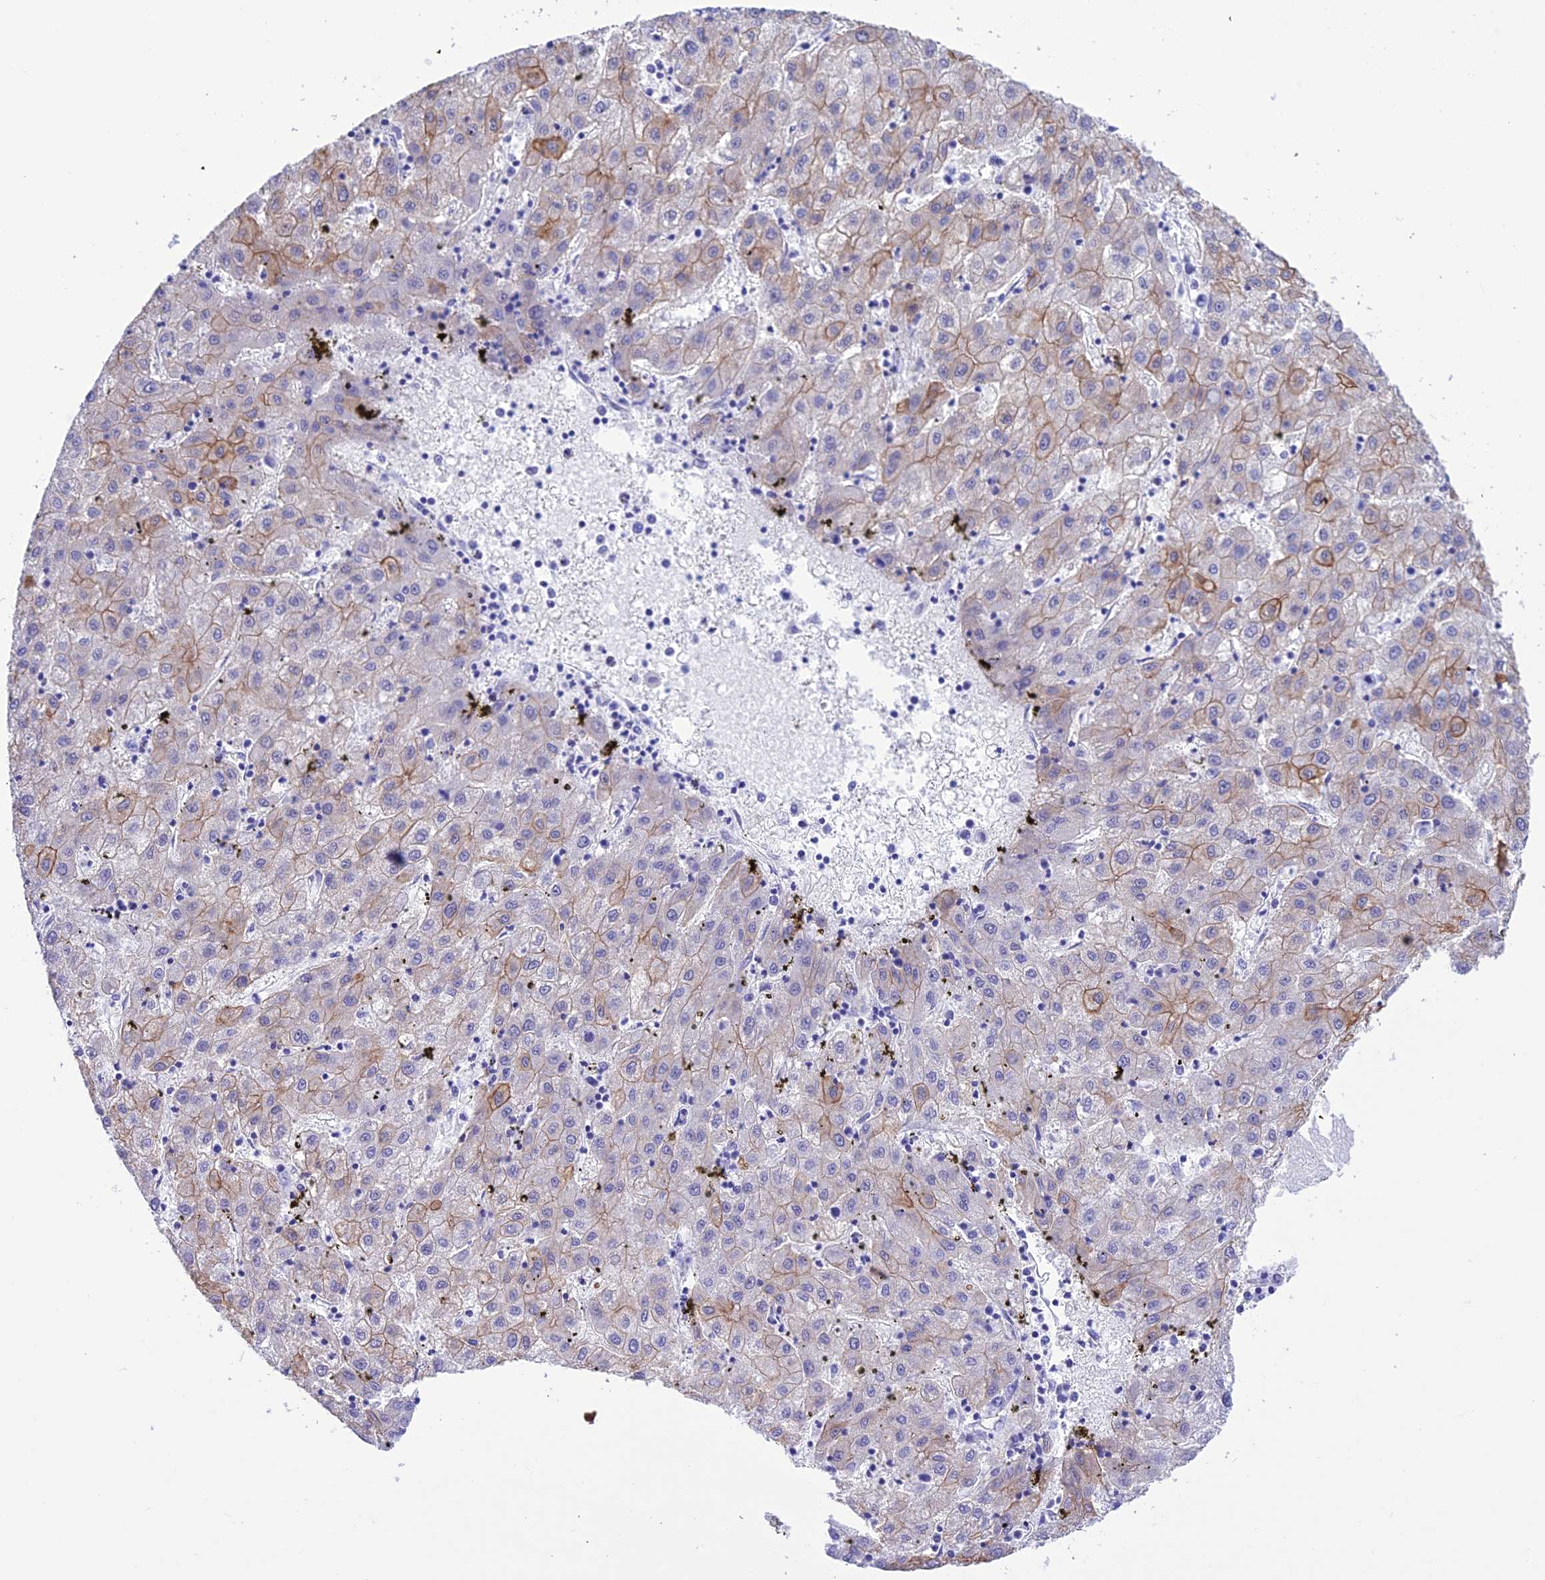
{"staining": {"intensity": "moderate", "quantity": "<25%", "location": "cytoplasmic/membranous"}, "tissue": "liver cancer", "cell_type": "Tumor cells", "image_type": "cancer", "snomed": [{"axis": "morphology", "description": "Carcinoma, Hepatocellular, NOS"}, {"axis": "topography", "description": "Liver"}], "caption": "The immunohistochemical stain shows moderate cytoplasmic/membranous expression in tumor cells of liver hepatocellular carcinoma tissue. (brown staining indicates protein expression, while blue staining denotes nuclei).", "gene": "VPS52", "patient": {"sex": "male", "age": 72}}